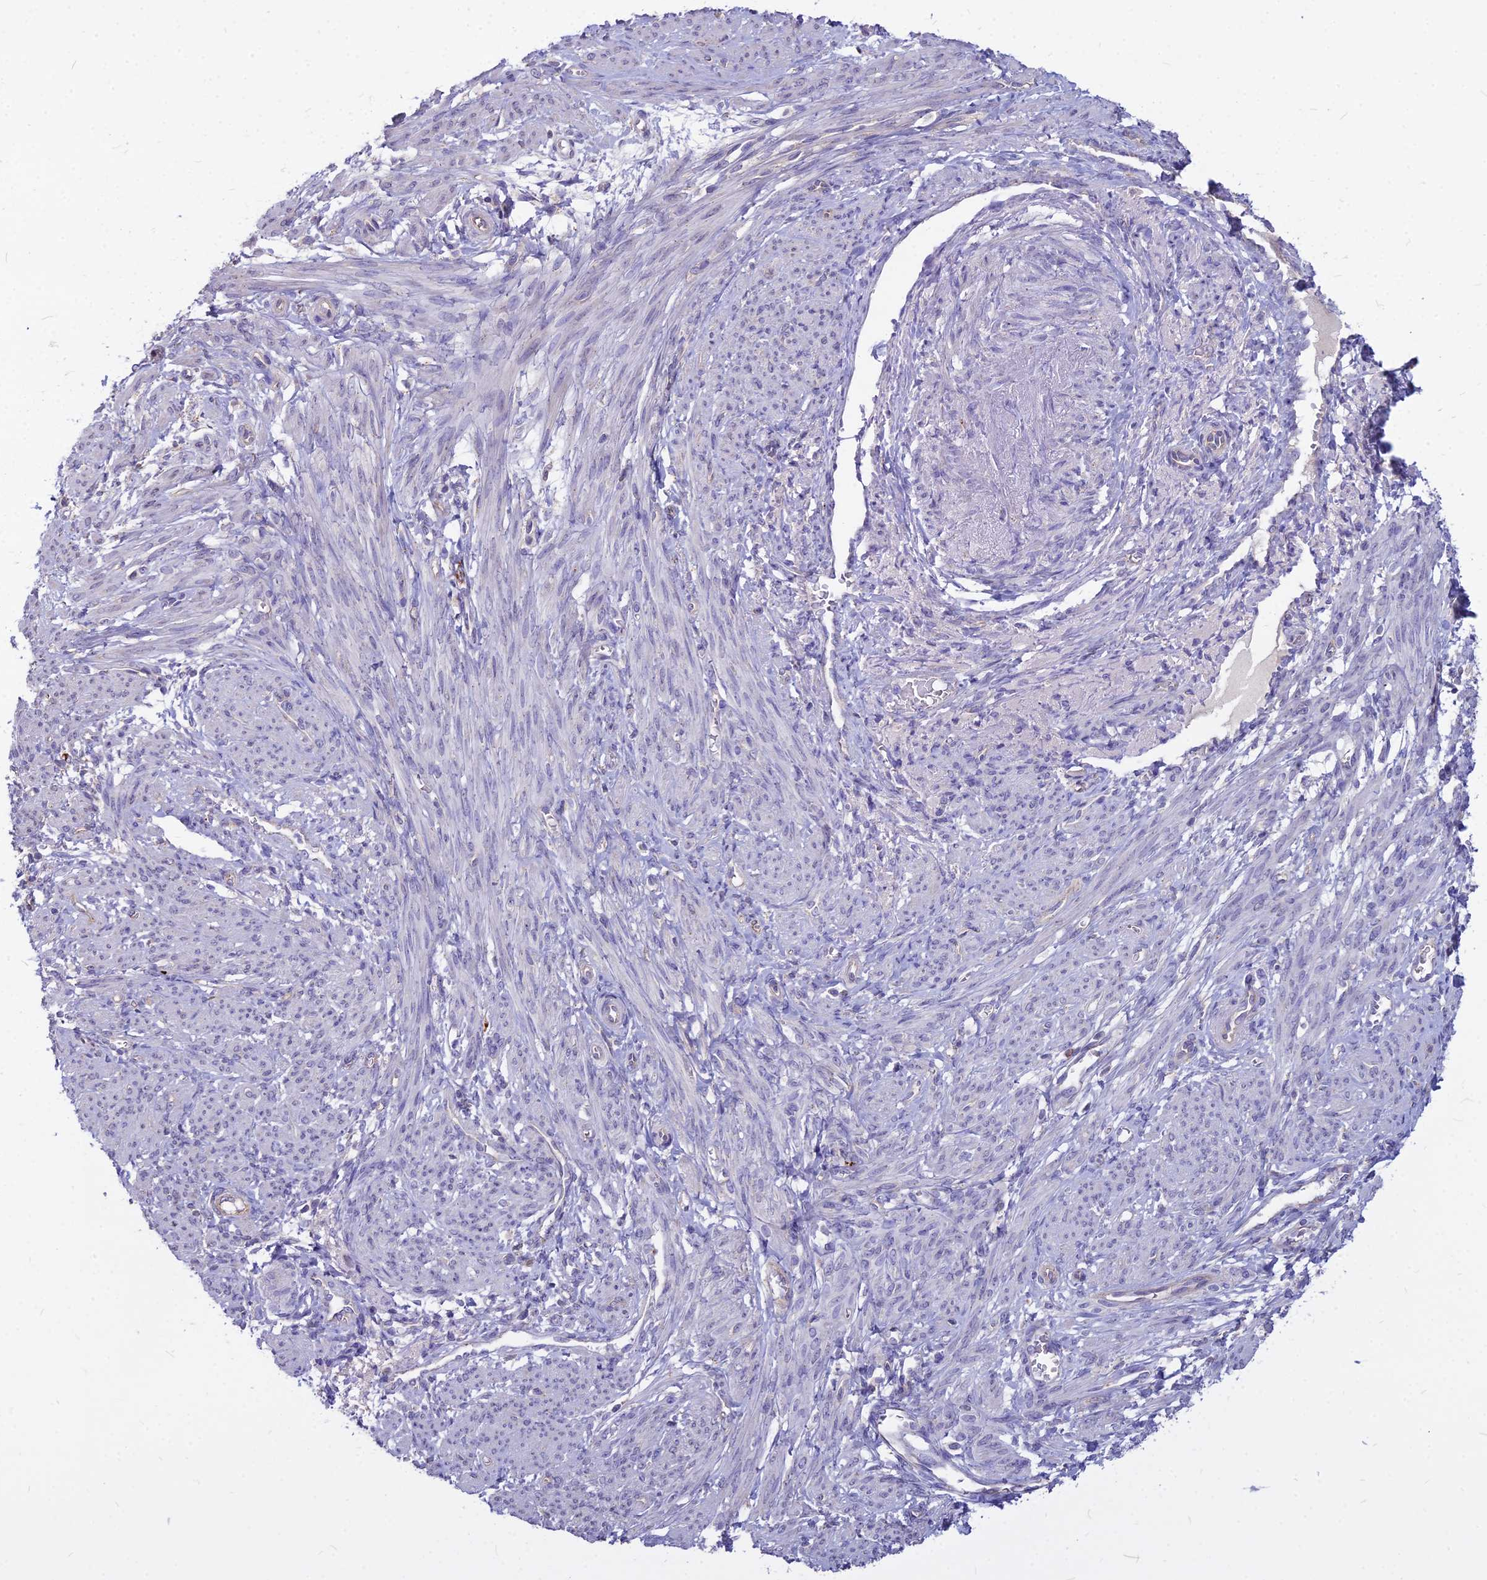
{"staining": {"intensity": "negative", "quantity": "none", "location": "none"}, "tissue": "smooth muscle", "cell_type": "Smooth muscle cells", "image_type": "normal", "snomed": [{"axis": "morphology", "description": "Normal tissue, NOS"}, {"axis": "topography", "description": "Smooth muscle"}], "caption": "DAB immunohistochemical staining of normal smooth muscle displays no significant staining in smooth muscle cells.", "gene": "PCED1B", "patient": {"sex": "female", "age": 39}}